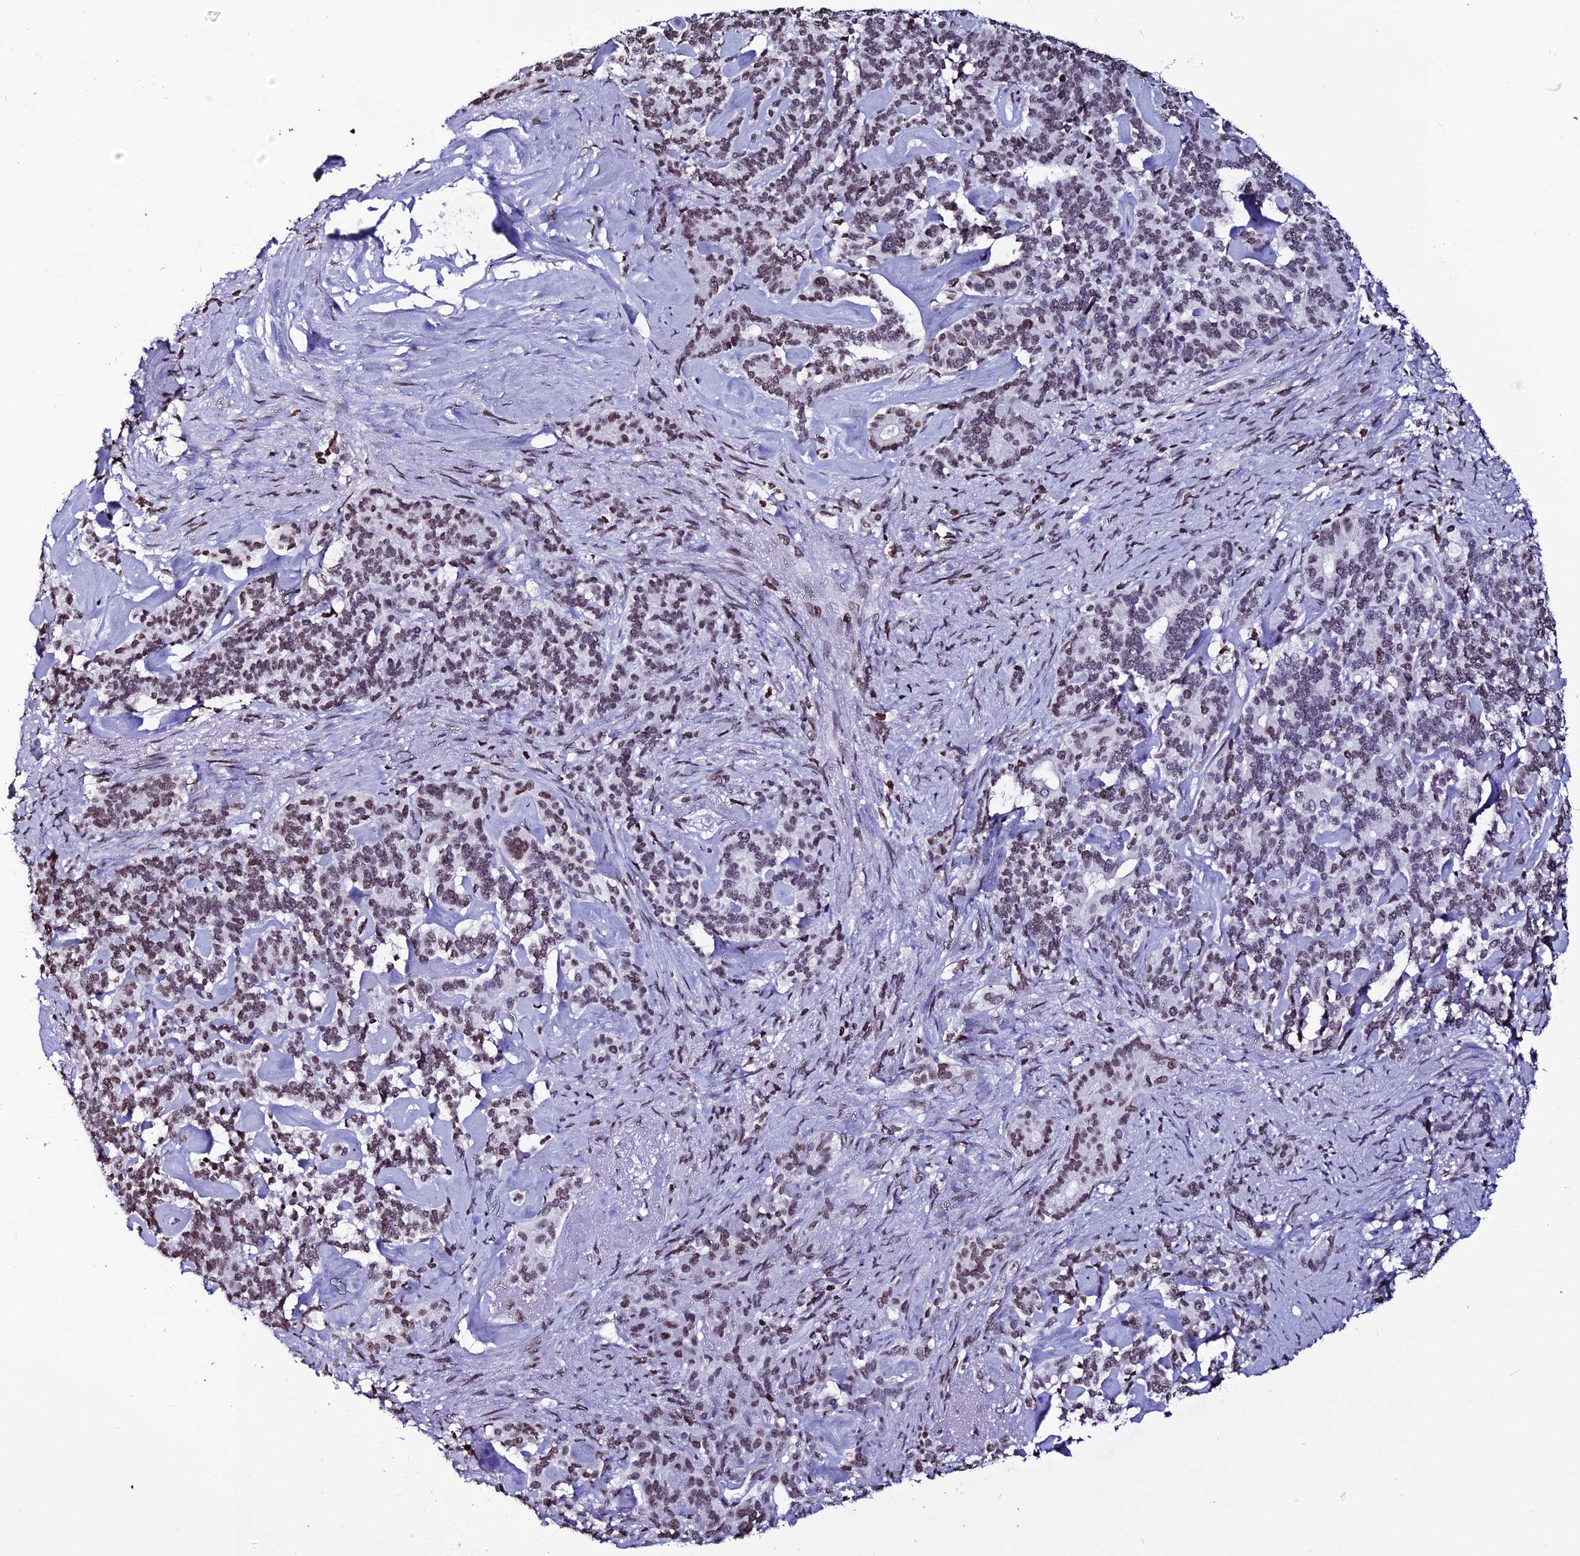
{"staining": {"intensity": "moderate", "quantity": ">75%", "location": "nuclear"}, "tissue": "pancreatic cancer", "cell_type": "Tumor cells", "image_type": "cancer", "snomed": [{"axis": "morphology", "description": "Adenocarcinoma, NOS"}, {"axis": "topography", "description": "Pancreas"}], "caption": "An image of human adenocarcinoma (pancreatic) stained for a protein shows moderate nuclear brown staining in tumor cells.", "gene": "MACROH2A2", "patient": {"sex": "female", "age": 74}}